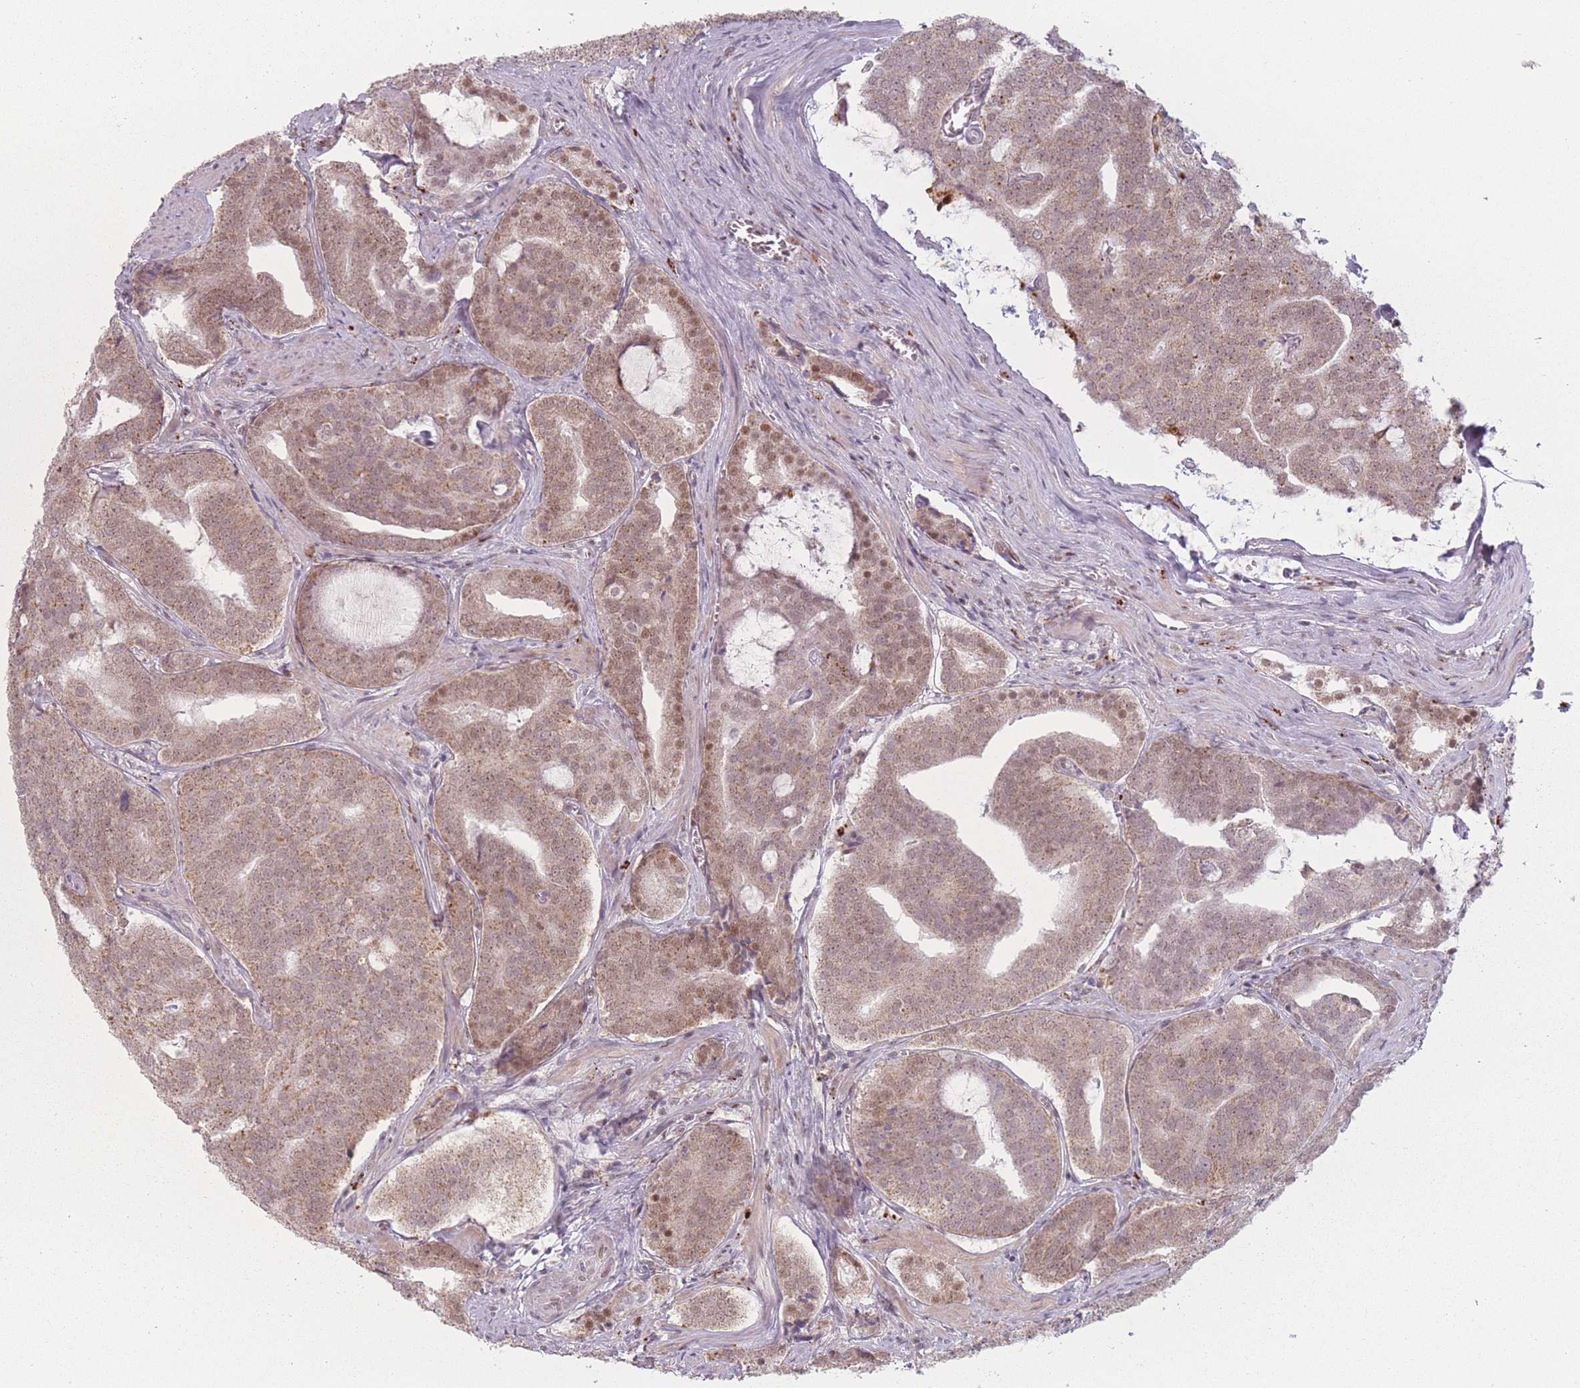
{"staining": {"intensity": "moderate", "quantity": ">75%", "location": "cytoplasmic/membranous,nuclear"}, "tissue": "prostate cancer", "cell_type": "Tumor cells", "image_type": "cancer", "snomed": [{"axis": "morphology", "description": "Adenocarcinoma, High grade"}, {"axis": "topography", "description": "Prostate"}], "caption": "Prostate cancer (adenocarcinoma (high-grade)) tissue reveals moderate cytoplasmic/membranous and nuclear positivity in about >75% of tumor cells, visualized by immunohistochemistry.", "gene": "OR10C1", "patient": {"sex": "male", "age": 55}}